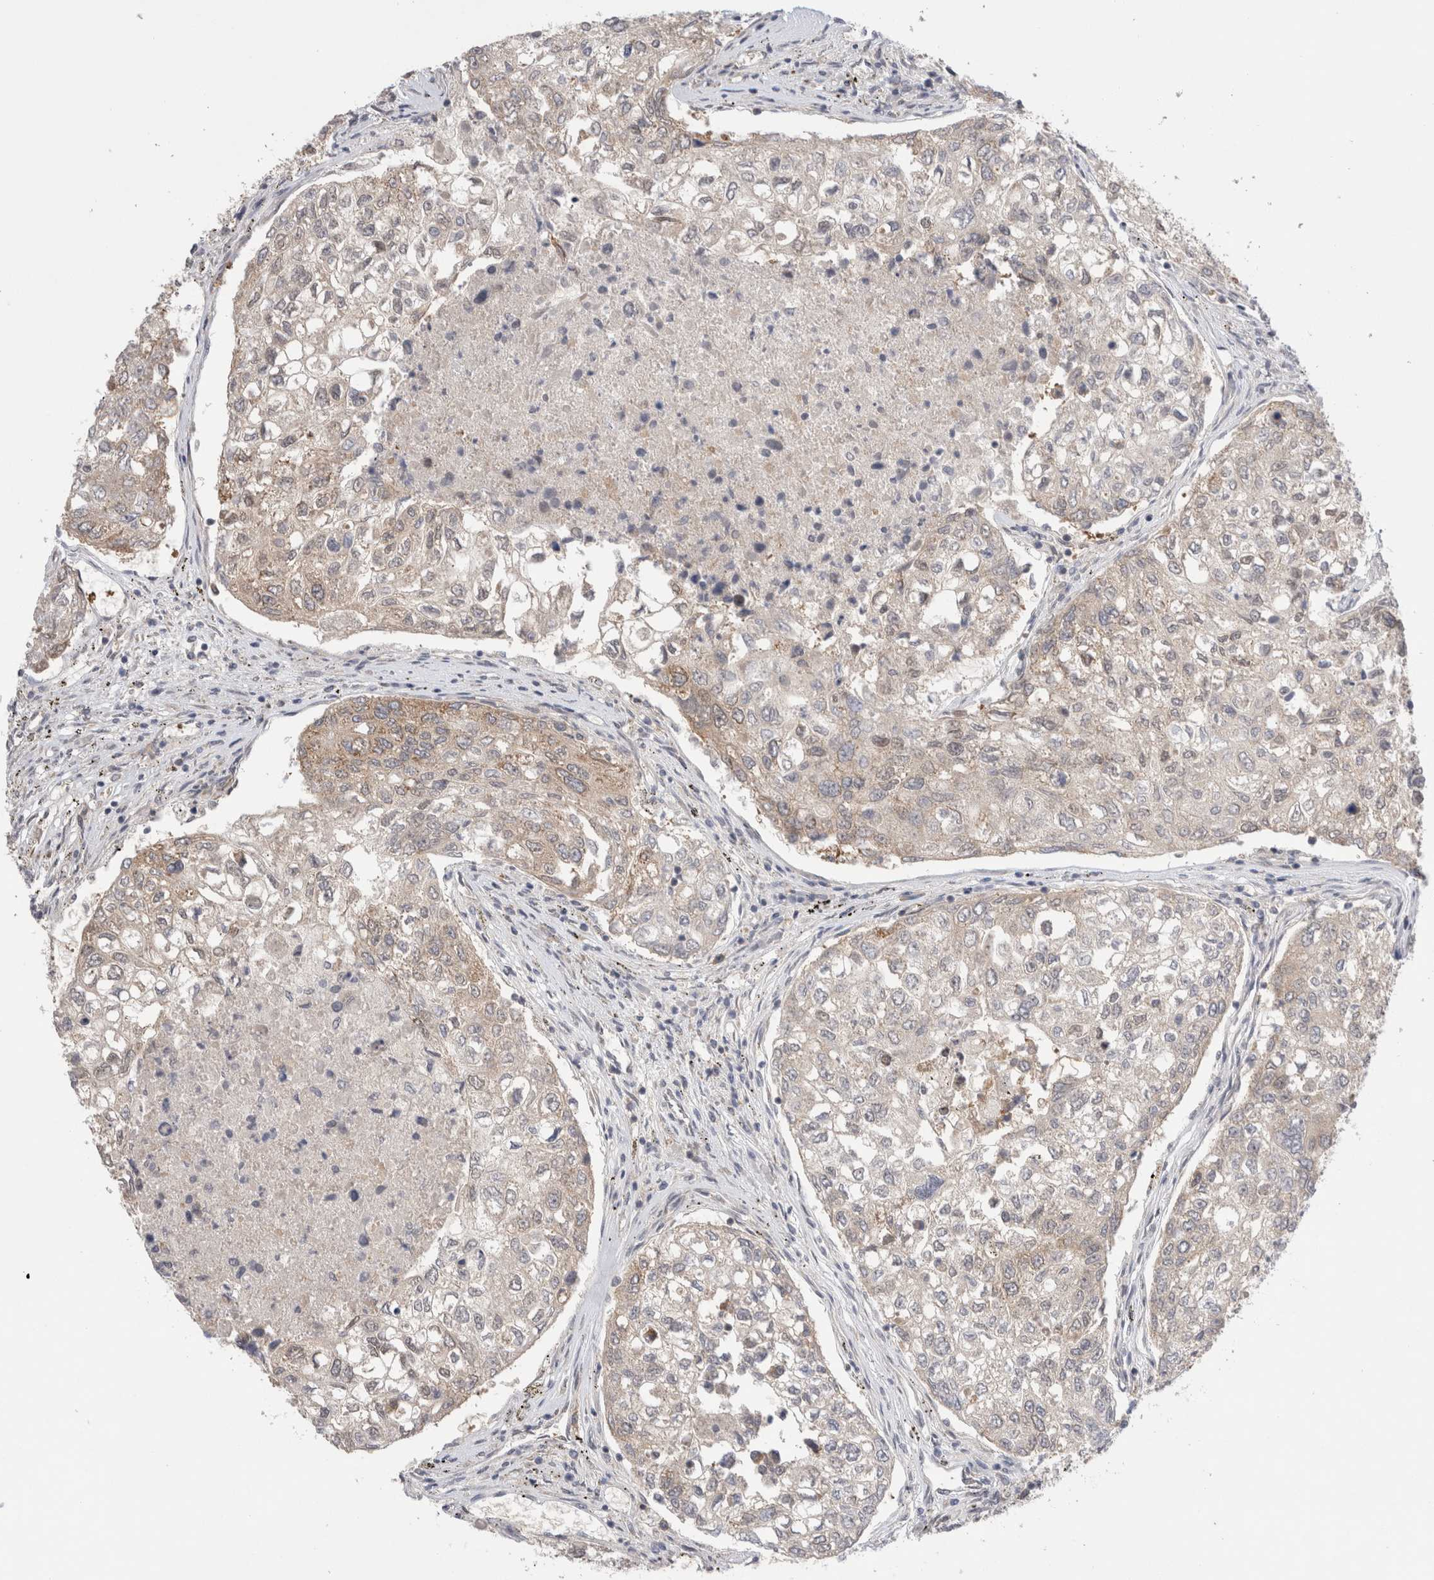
{"staining": {"intensity": "weak", "quantity": "<25%", "location": "cytoplasmic/membranous"}, "tissue": "urothelial cancer", "cell_type": "Tumor cells", "image_type": "cancer", "snomed": [{"axis": "morphology", "description": "Urothelial carcinoma, High grade"}, {"axis": "topography", "description": "Lymph node"}, {"axis": "topography", "description": "Urinary bladder"}], "caption": "This is an immunohistochemistry photomicrograph of human urothelial cancer. There is no positivity in tumor cells.", "gene": "NDOR1", "patient": {"sex": "male", "age": 51}}